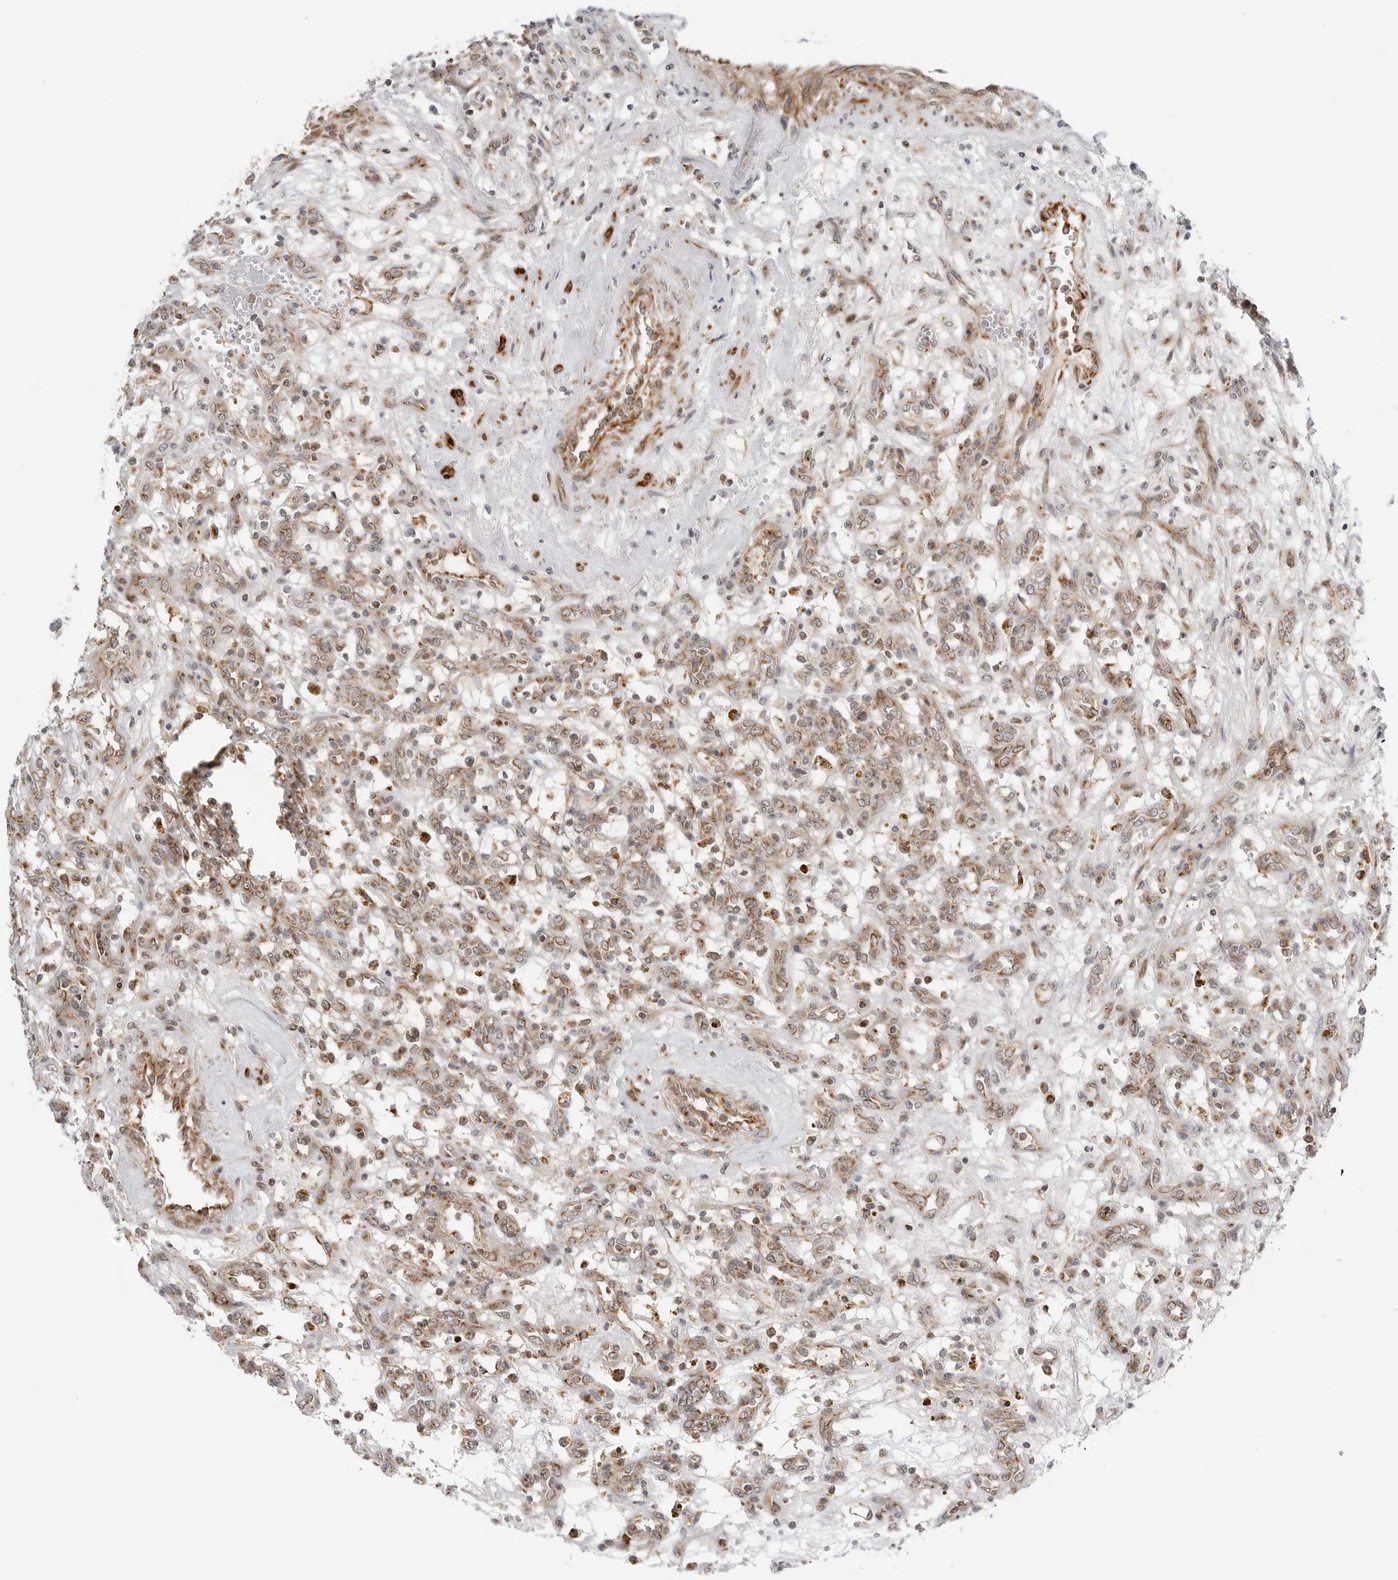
{"staining": {"intensity": "weak", "quantity": ">75%", "location": "cytoplasmic/membranous"}, "tissue": "renal cancer", "cell_type": "Tumor cells", "image_type": "cancer", "snomed": [{"axis": "morphology", "description": "Adenocarcinoma, NOS"}, {"axis": "topography", "description": "Kidney"}], "caption": "Immunohistochemical staining of renal adenocarcinoma demonstrates weak cytoplasmic/membranous protein staining in about >75% of tumor cells. (DAB (3,3'-diaminobenzidine) = brown stain, brightfield microscopy at high magnification).", "gene": "PEX2", "patient": {"sex": "female", "age": 57}}